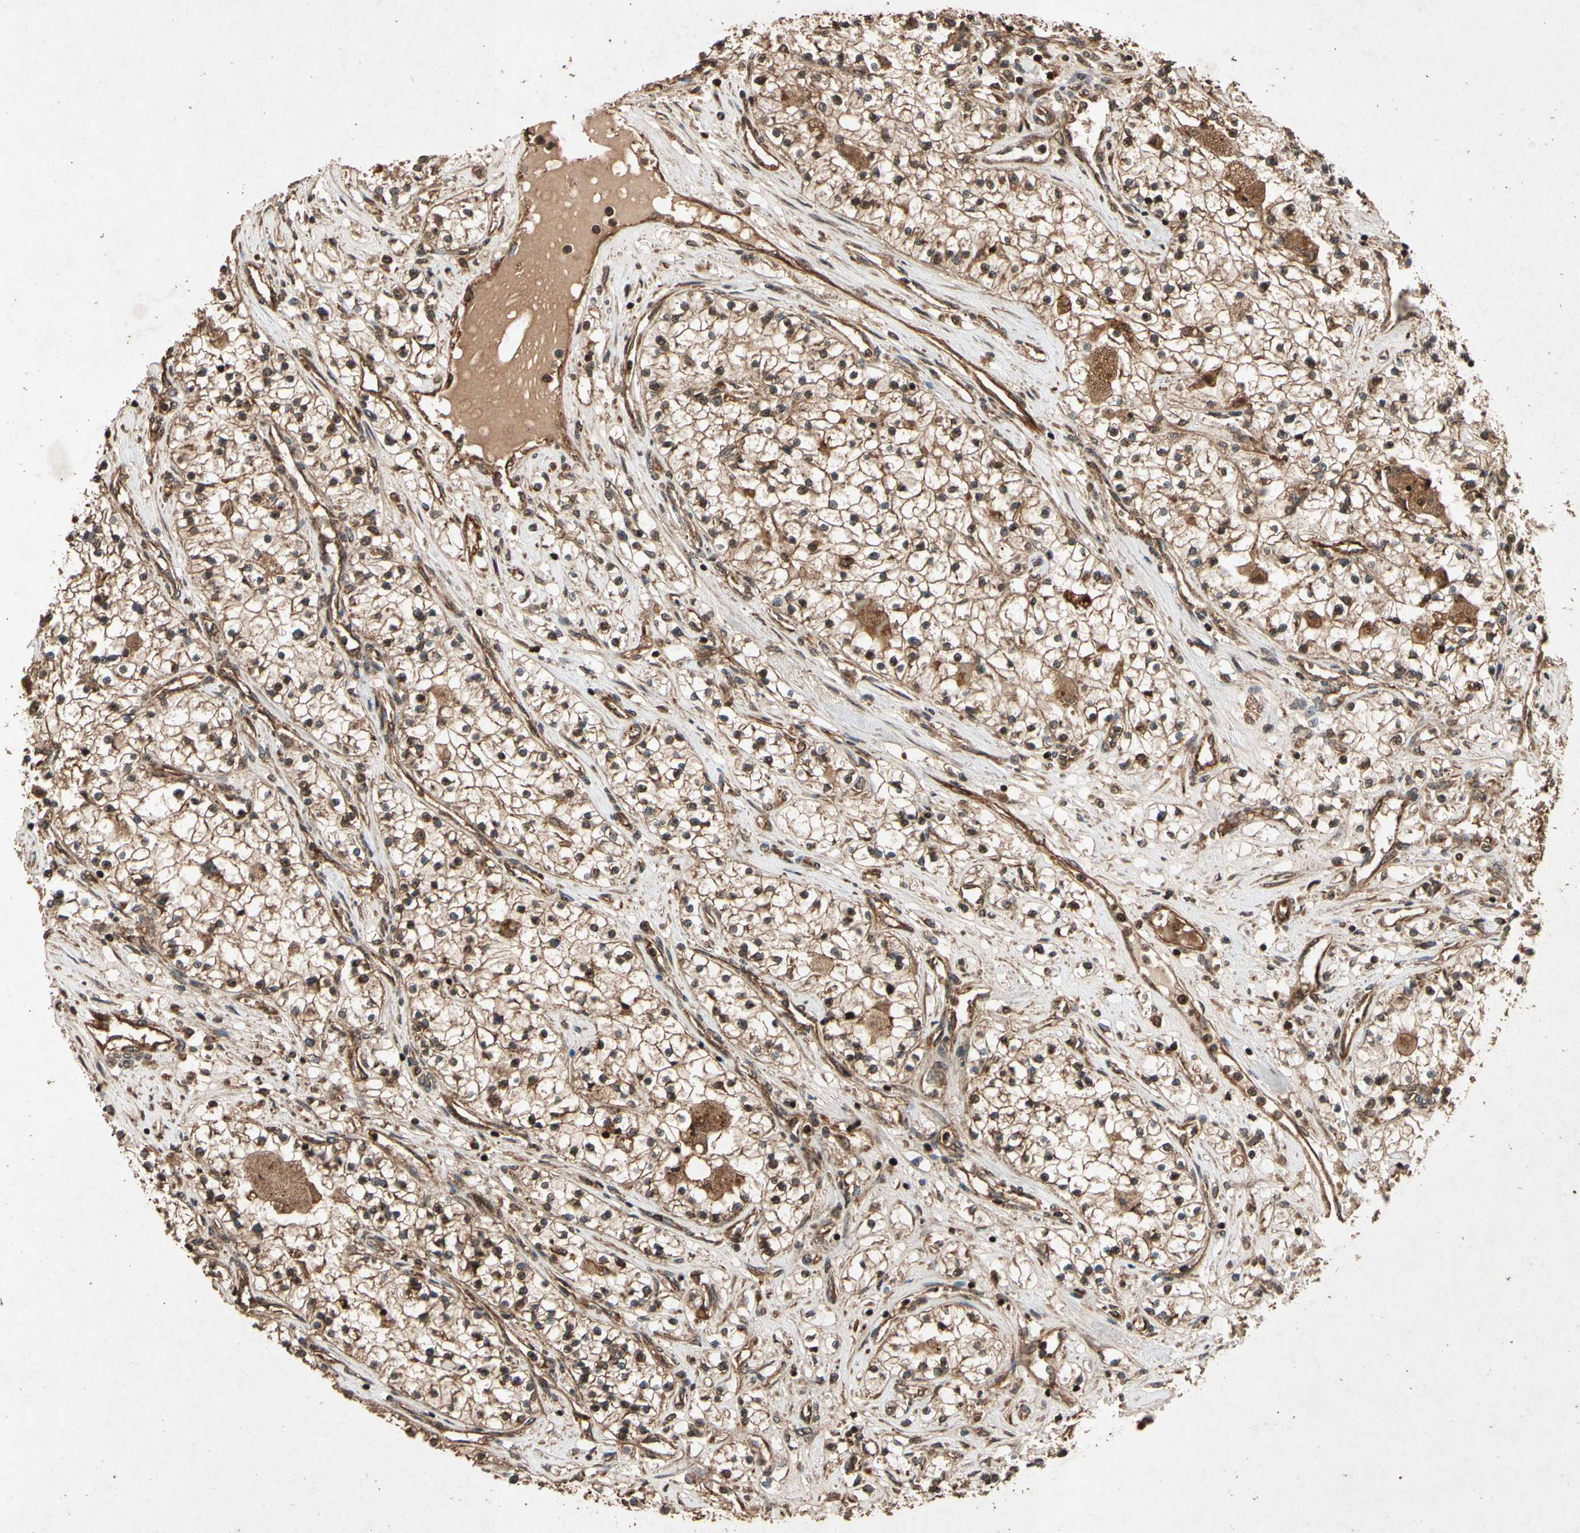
{"staining": {"intensity": "strong", "quantity": ">75%", "location": "cytoplasmic/membranous,nuclear"}, "tissue": "renal cancer", "cell_type": "Tumor cells", "image_type": "cancer", "snomed": [{"axis": "morphology", "description": "Adenocarcinoma, NOS"}, {"axis": "topography", "description": "Kidney"}], "caption": "High-magnification brightfield microscopy of renal adenocarcinoma stained with DAB (brown) and counterstained with hematoxylin (blue). tumor cells exhibit strong cytoplasmic/membranous and nuclear positivity is present in about>75% of cells.", "gene": "TXN2", "patient": {"sex": "male", "age": 68}}